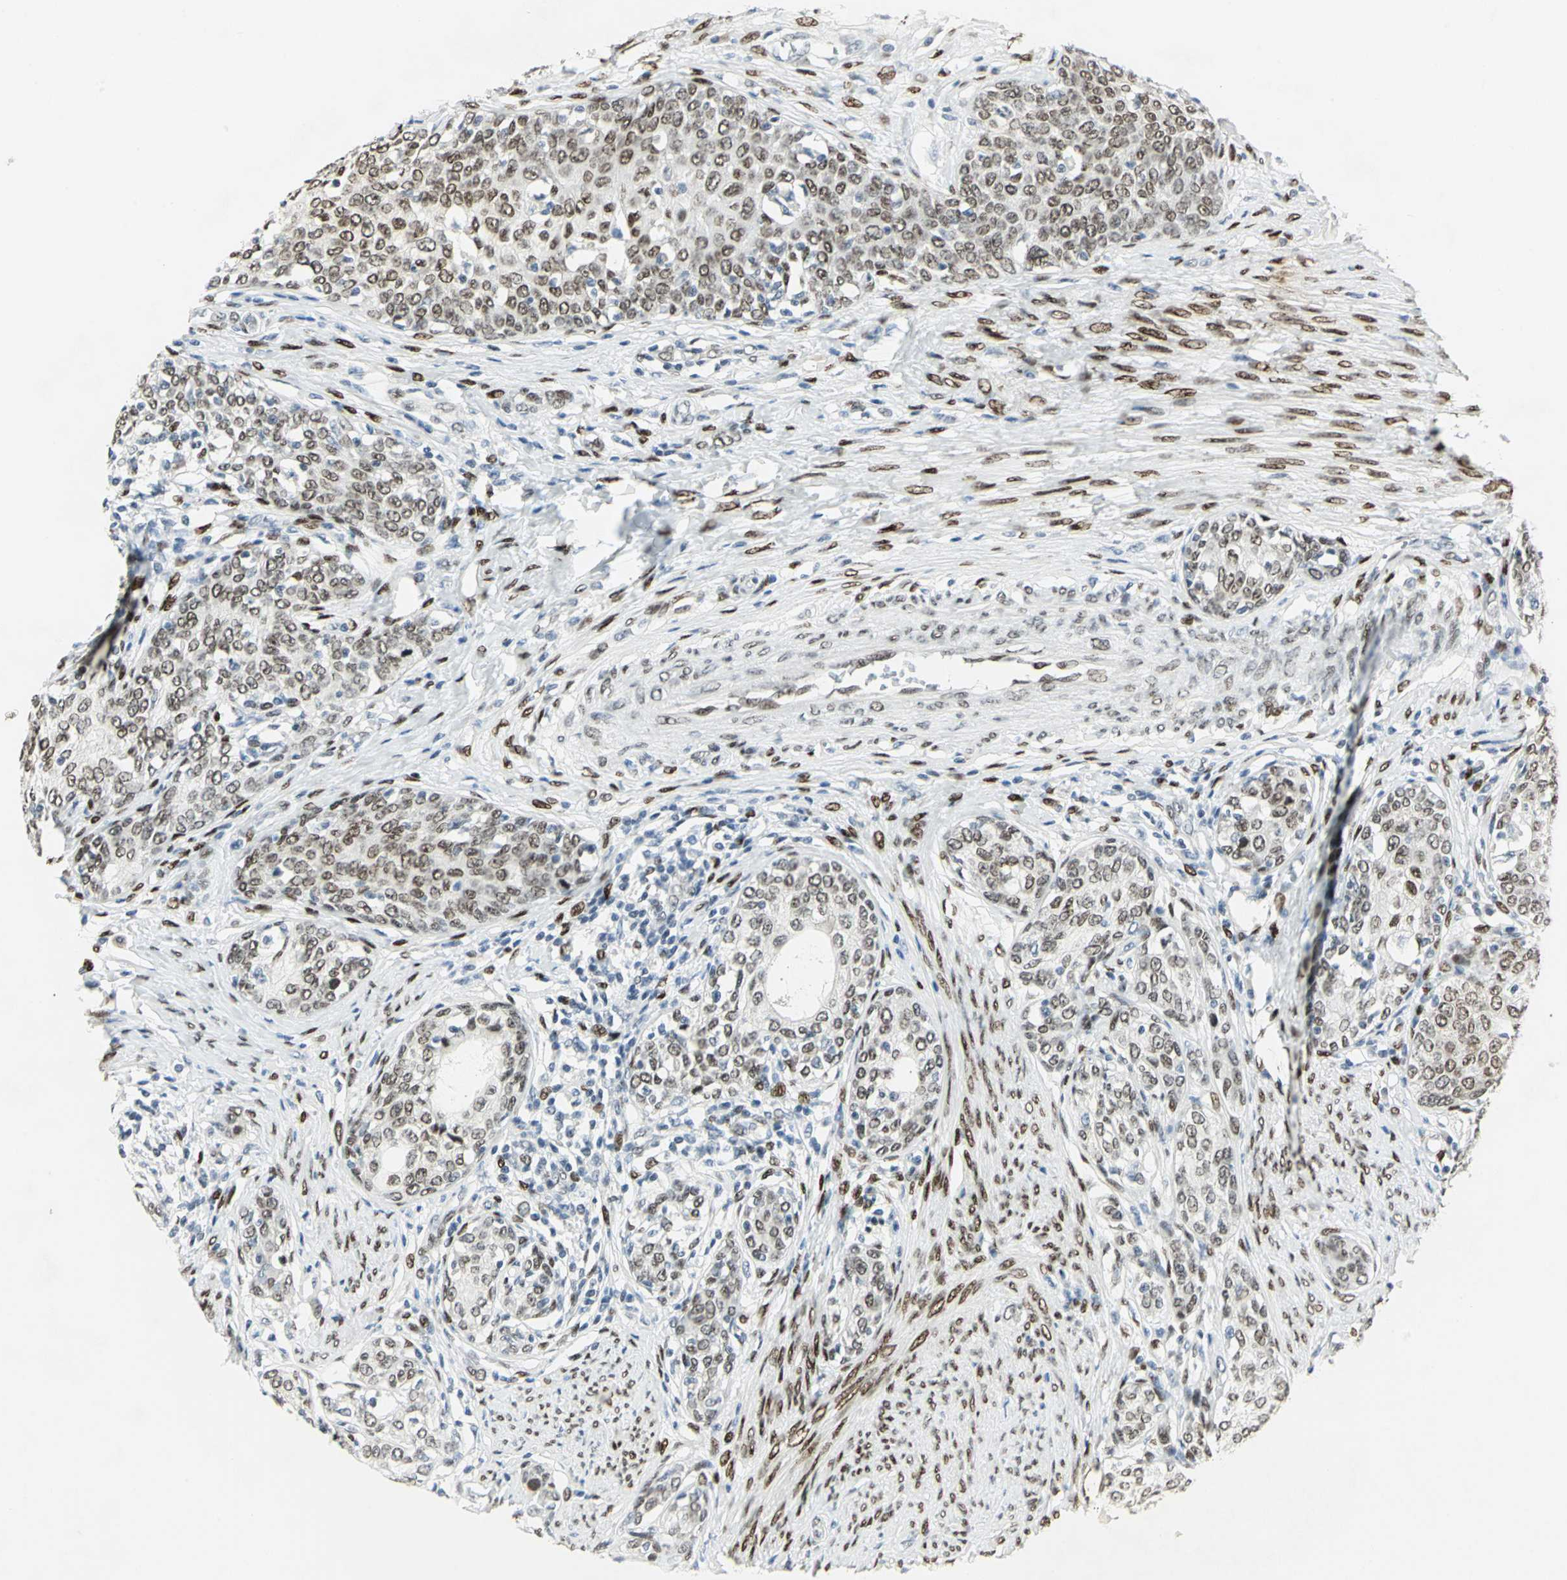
{"staining": {"intensity": "moderate", "quantity": ">75%", "location": "nuclear"}, "tissue": "cervical cancer", "cell_type": "Tumor cells", "image_type": "cancer", "snomed": [{"axis": "morphology", "description": "Squamous cell carcinoma, NOS"}, {"axis": "morphology", "description": "Adenocarcinoma, NOS"}, {"axis": "topography", "description": "Cervix"}], "caption": "Adenocarcinoma (cervical) stained with a brown dye reveals moderate nuclear positive staining in about >75% of tumor cells.", "gene": "MEIS2", "patient": {"sex": "female", "age": 52}}